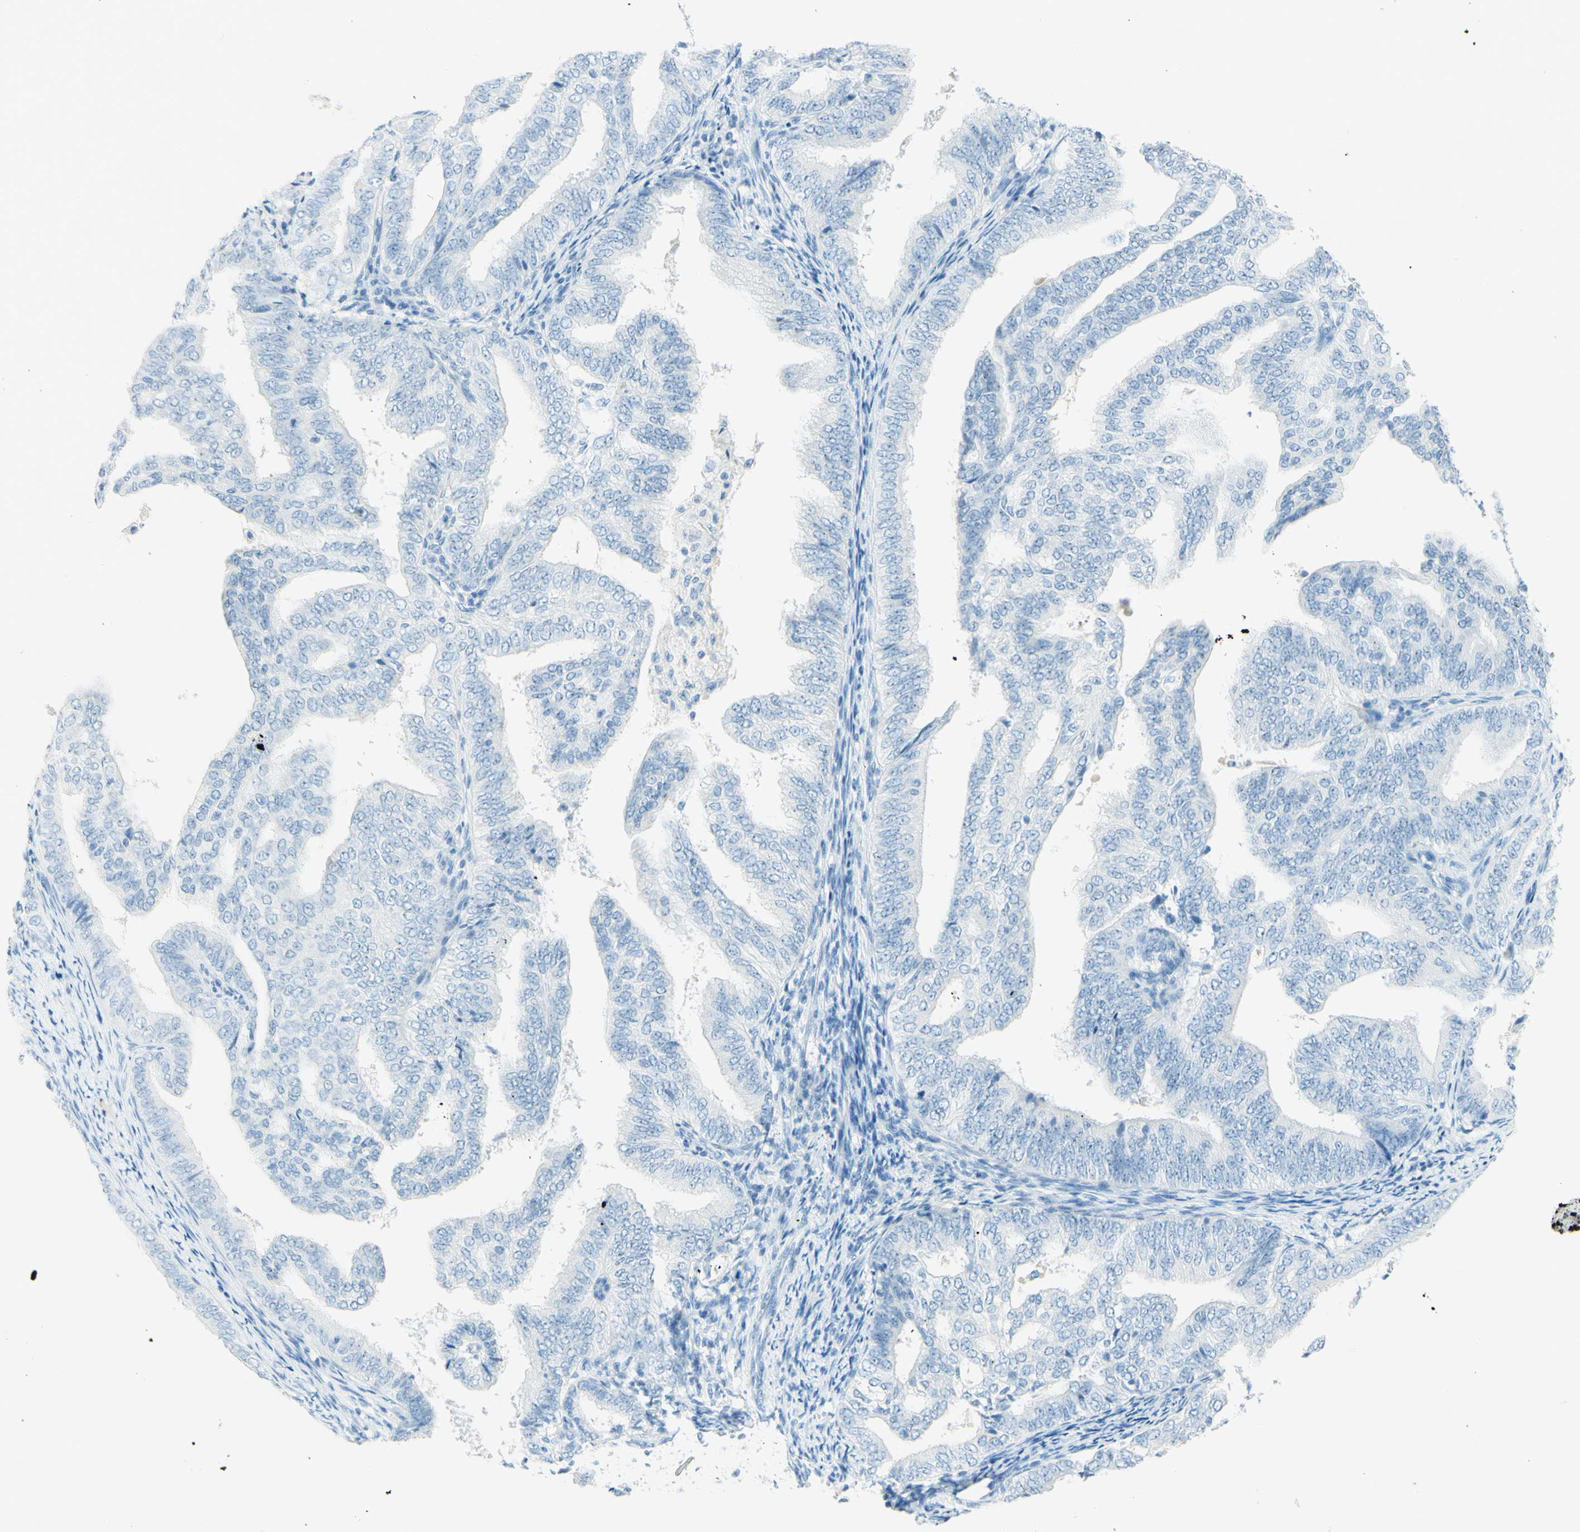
{"staining": {"intensity": "negative", "quantity": "none", "location": "none"}, "tissue": "endometrial cancer", "cell_type": "Tumor cells", "image_type": "cancer", "snomed": [{"axis": "morphology", "description": "Adenocarcinoma, NOS"}, {"axis": "topography", "description": "Endometrium"}], "caption": "Tumor cells show no significant expression in endometrial adenocarcinoma.", "gene": "FMR1NB", "patient": {"sex": "female", "age": 58}}